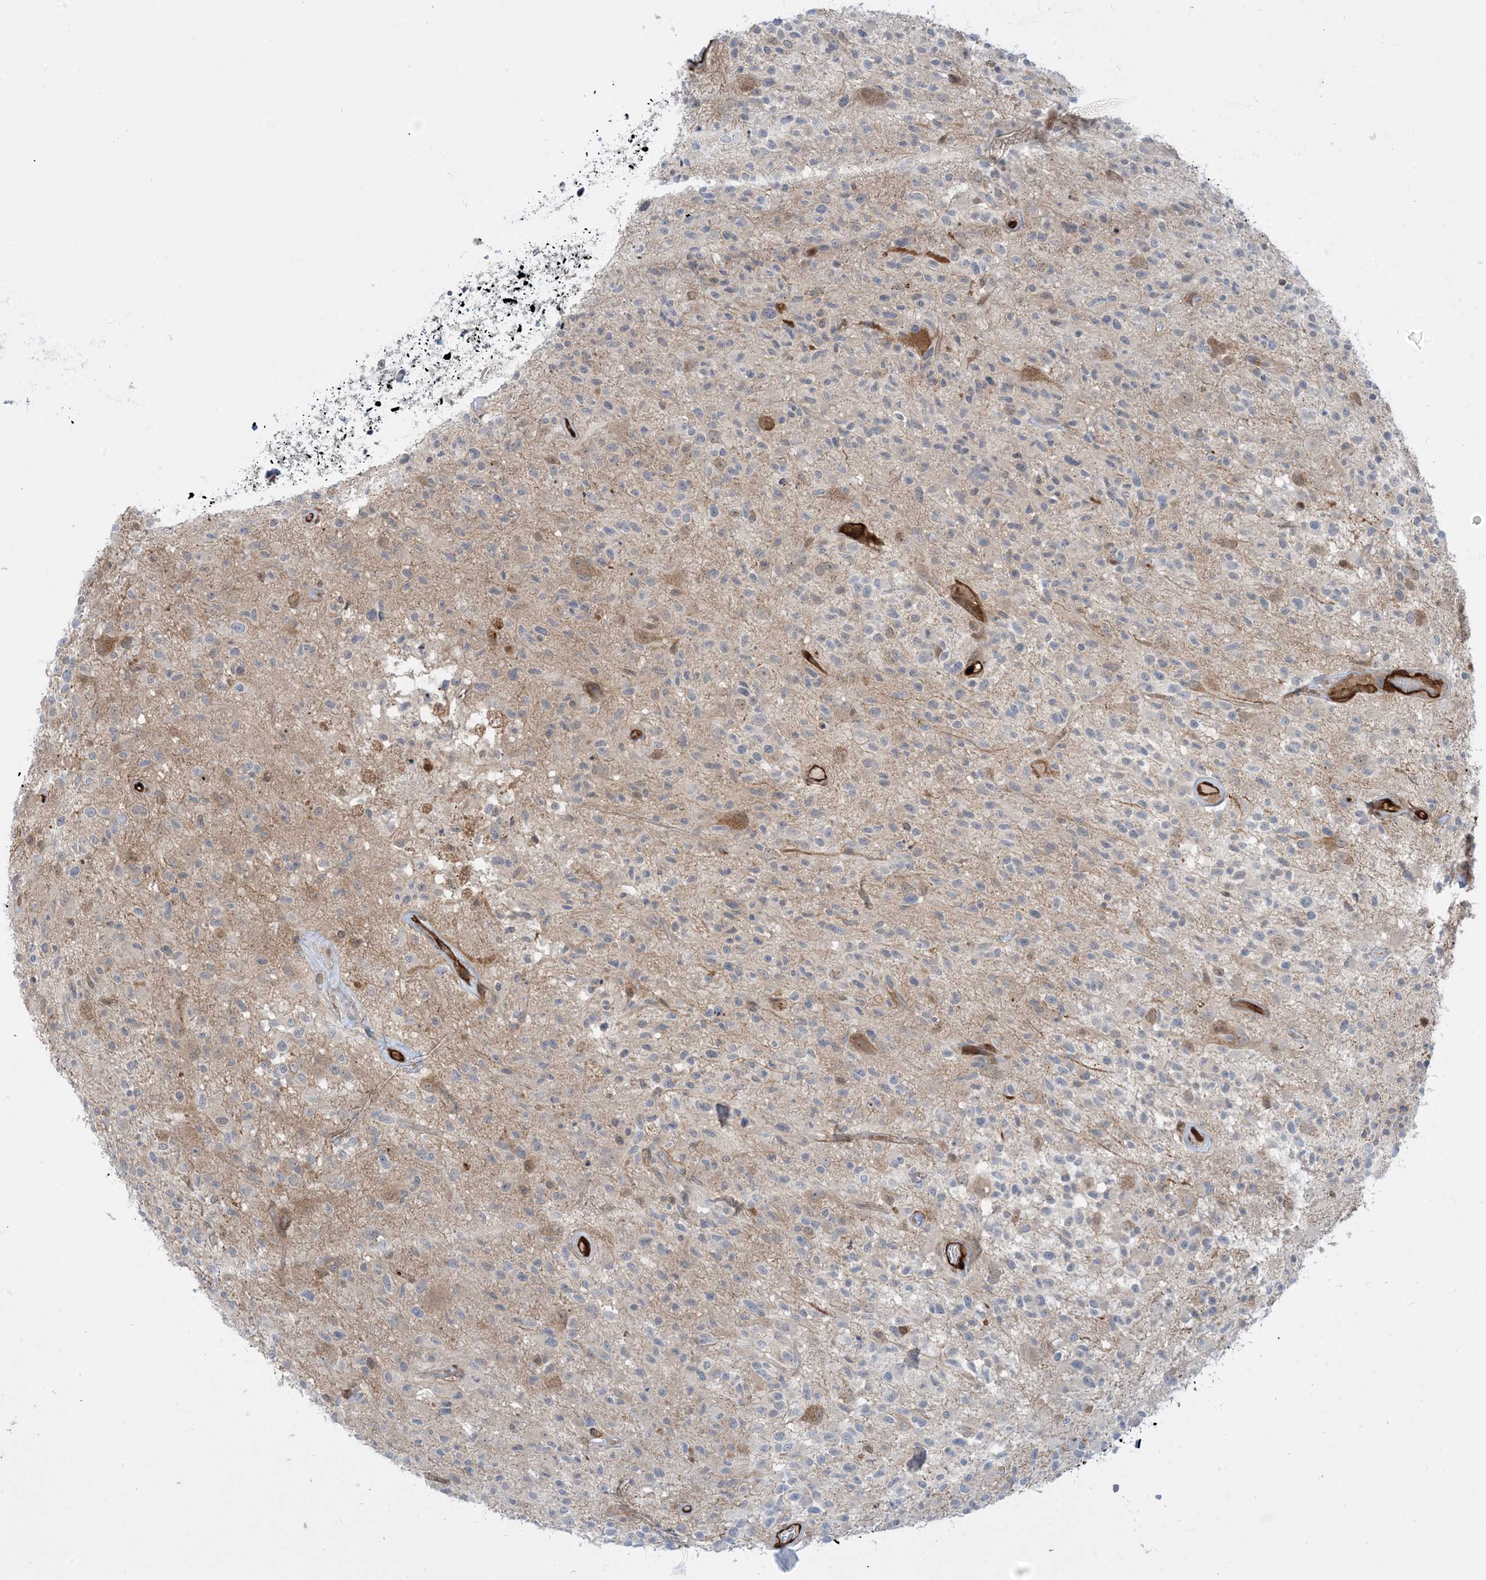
{"staining": {"intensity": "negative", "quantity": "none", "location": "none"}, "tissue": "glioma", "cell_type": "Tumor cells", "image_type": "cancer", "snomed": [{"axis": "morphology", "description": "Glioma, malignant, High grade"}, {"axis": "morphology", "description": "Glioblastoma, NOS"}, {"axis": "topography", "description": "Brain"}], "caption": "This is an immunohistochemistry (IHC) micrograph of human glioma. There is no expression in tumor cells.", "gene": "PPM1F", "patient": {"sex": "male", "age": 60}}